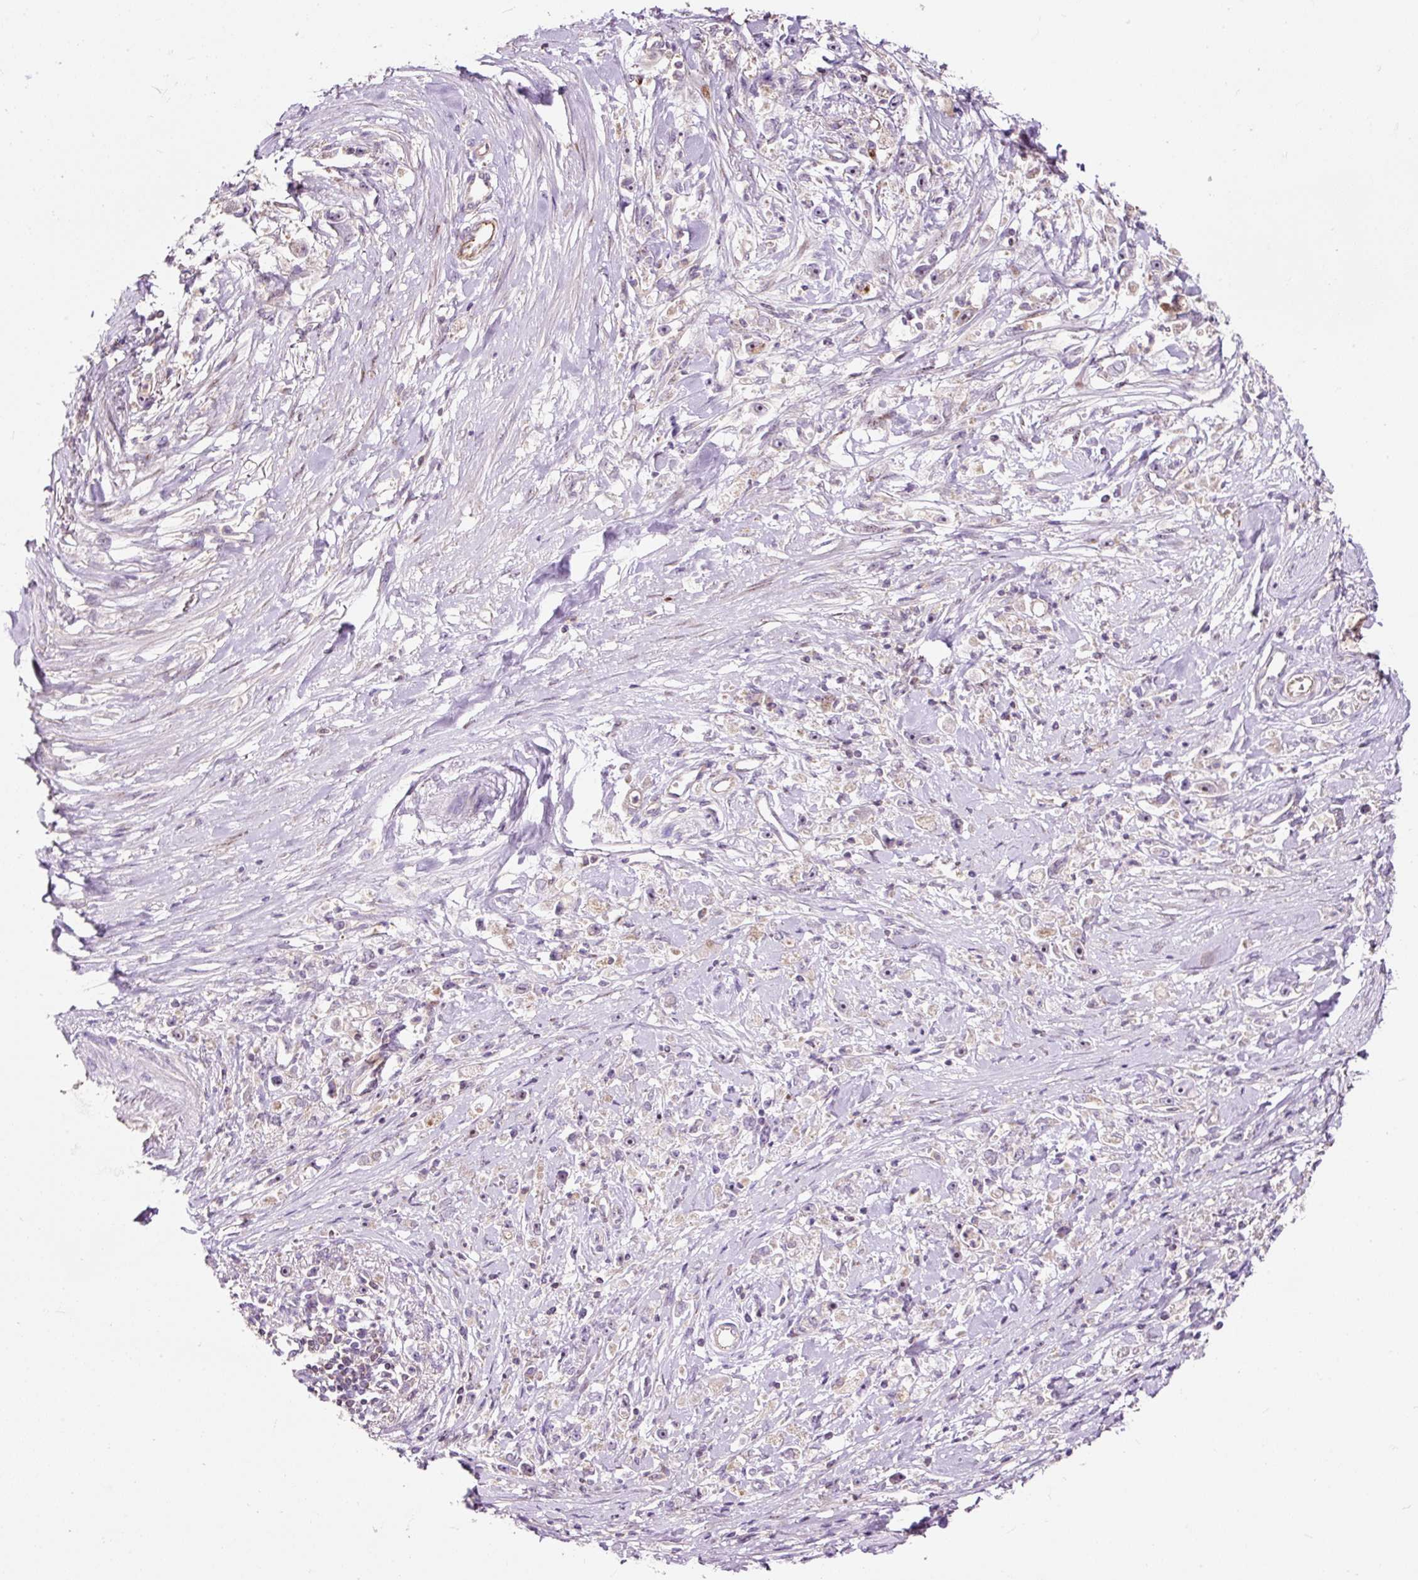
{"staining": {"intensity": "moderate", "quantity": "<25%", "location": "cytoplasmic/membranous,nuclear"}, "tissue": "stomach cancer", "cell_type": "Tumor cells", "image_type": "cancer", "snomed": [{"axis": "morphology", "description": "Adenocarcinoma, NOS"}, {"axis": "topography", "description": "Stomach"}], "caption": "A high-resolution photomicrograph shows IHC staining of stomach cancer (adenocarcinoma), which reveals moderate cytoplasmic/membranous and nuclear expression in about <25% of tumor cells. The staining was performed using DAB (3,3'-diaminobenzidine) to visualize the protein expression in brown, while the nuclei were stained in blue with hematoxylin (Magnification: 20x).", "gene": "BOLA3", "patient": {"sex": "female", "age": 59}}